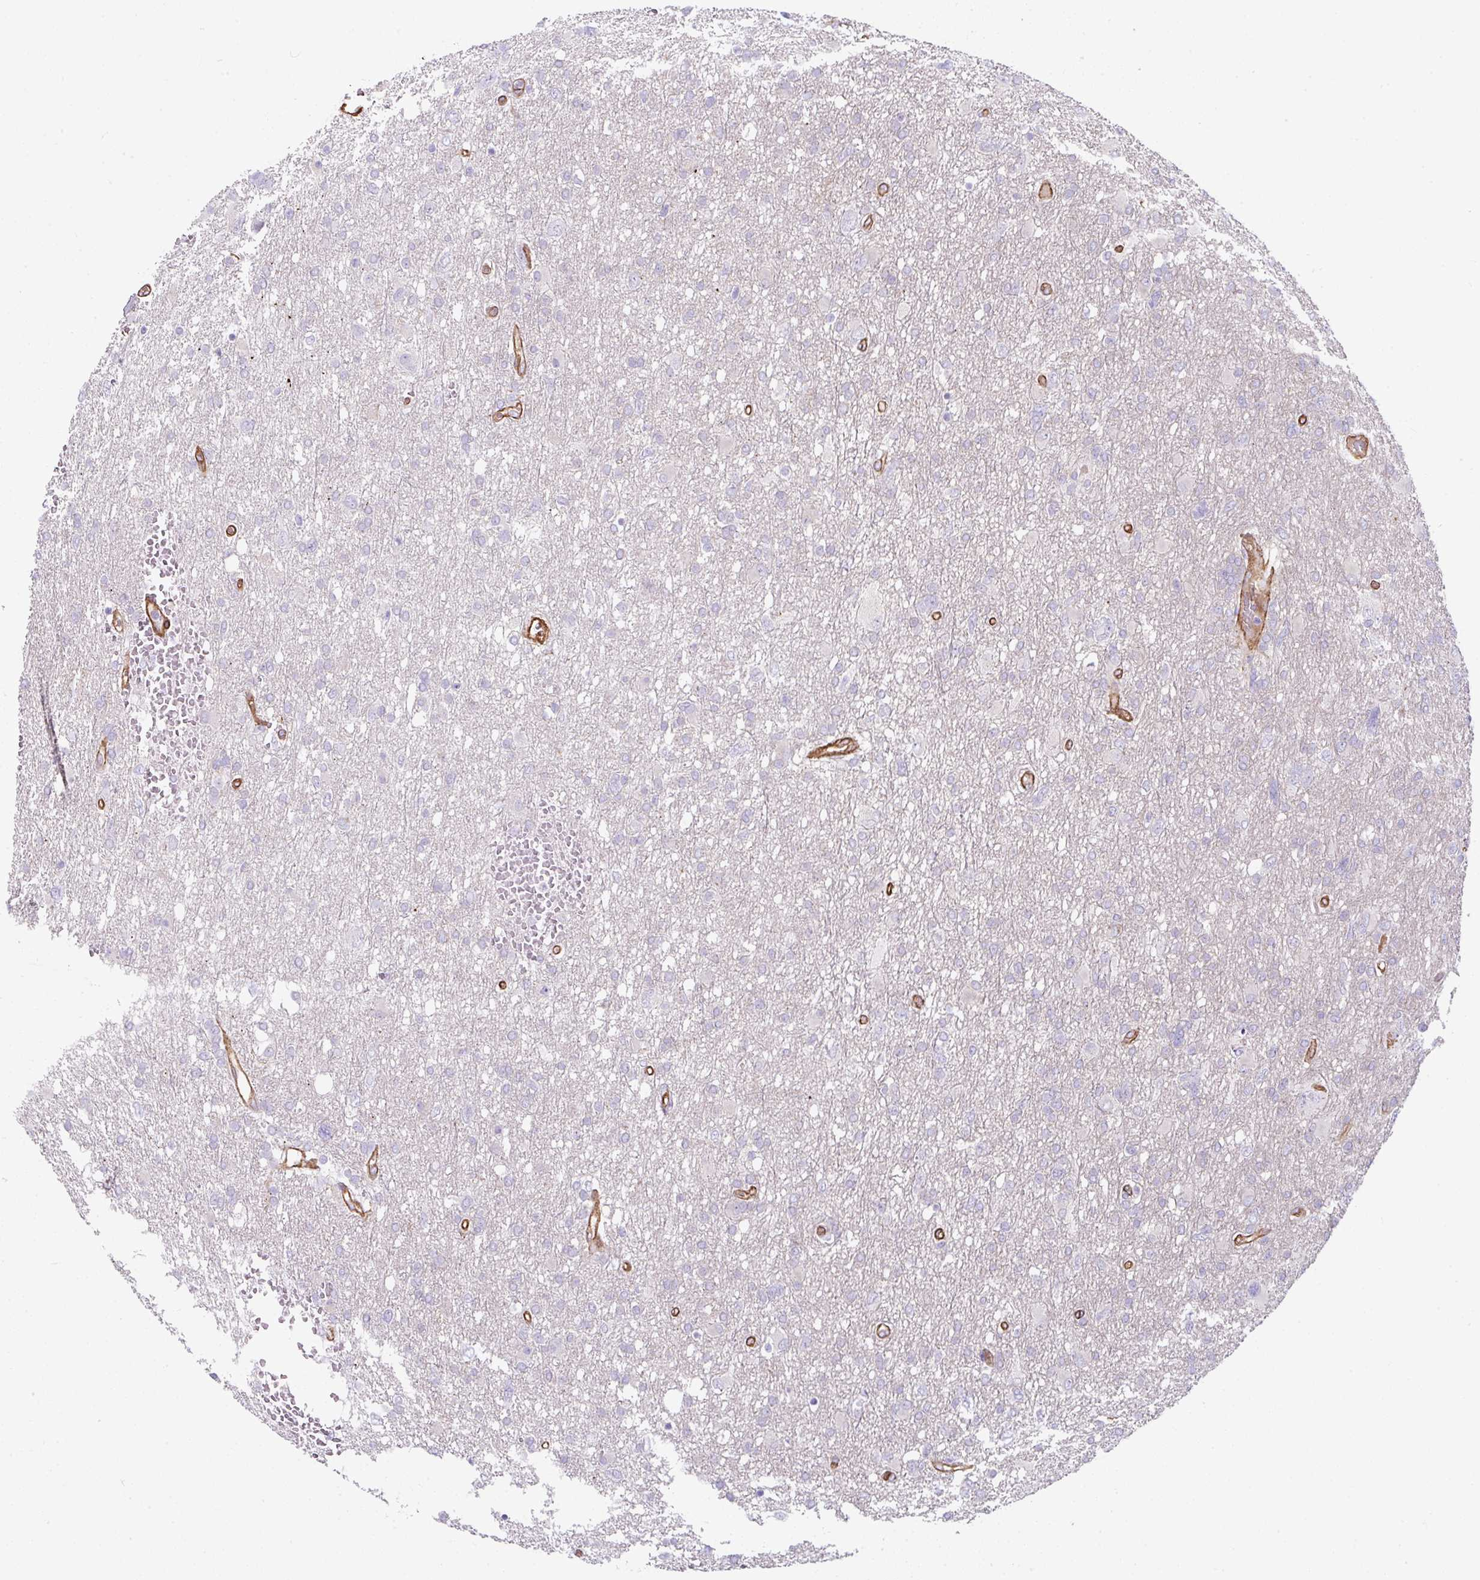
{"staining": {"intensity": "negative", "quantity": "none", "location": "none"}, "tissue": "glioma", "cell_type": "Tumor cells", "image_type": "cancer", "snomed": [{"axis": "morphology", "description": "Glioma, malignant, High grade"}, {"axis": "topography", "description": "Brain"}], "caption": "DAB immunohistochemical staining of human glioma displays no significant staining in tumor cells.", "gene": "ANKUB1", "patient": {"sex": "male", "age": 61}}